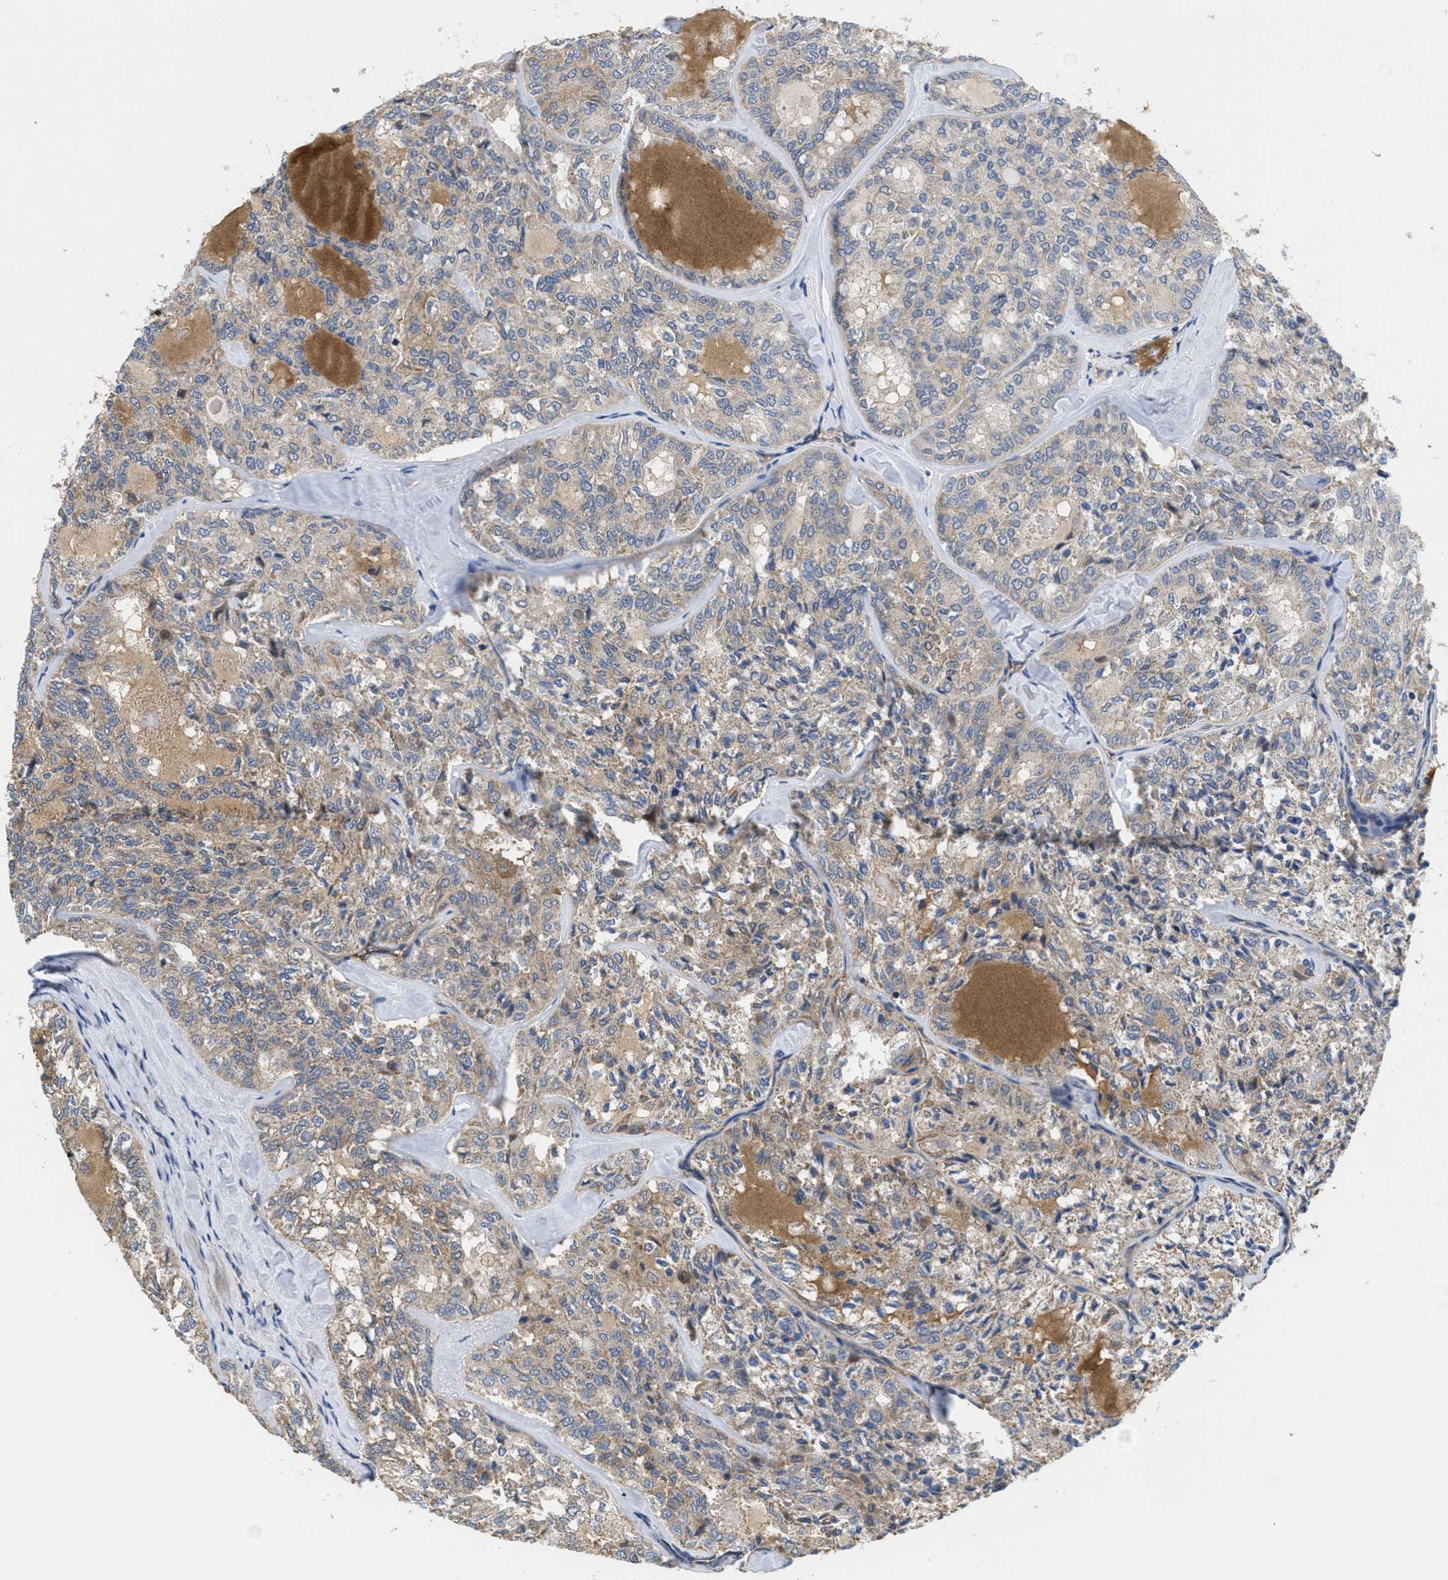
{"staining": {"intensity": "weak", "quantity": ">75%", "location": "cytoplasmic/membranous"}, "tissue": "thyroid cancer", "cell_type": "Tumor cells", "image_type": "cancer", "snomed": [{"axis": "morphology", "description": "Follicular adenoma carcinoma, NOS"}, {"axis": "topography", "description": "Thyroid gland"}], "caption": "Immunohistochemistry histopathology image of neoplastic tissue: thyroid cancer (follicular adenoma carcinoma) stained using IHC reveals low levels of weak protein expression localized specifically in the cytoplasmic/membranous of tumor cells, appearing as a cytoplasmic/membranous brown color.", "gene": "GALK1", "patient": {"sex": "male", "age": 75}}